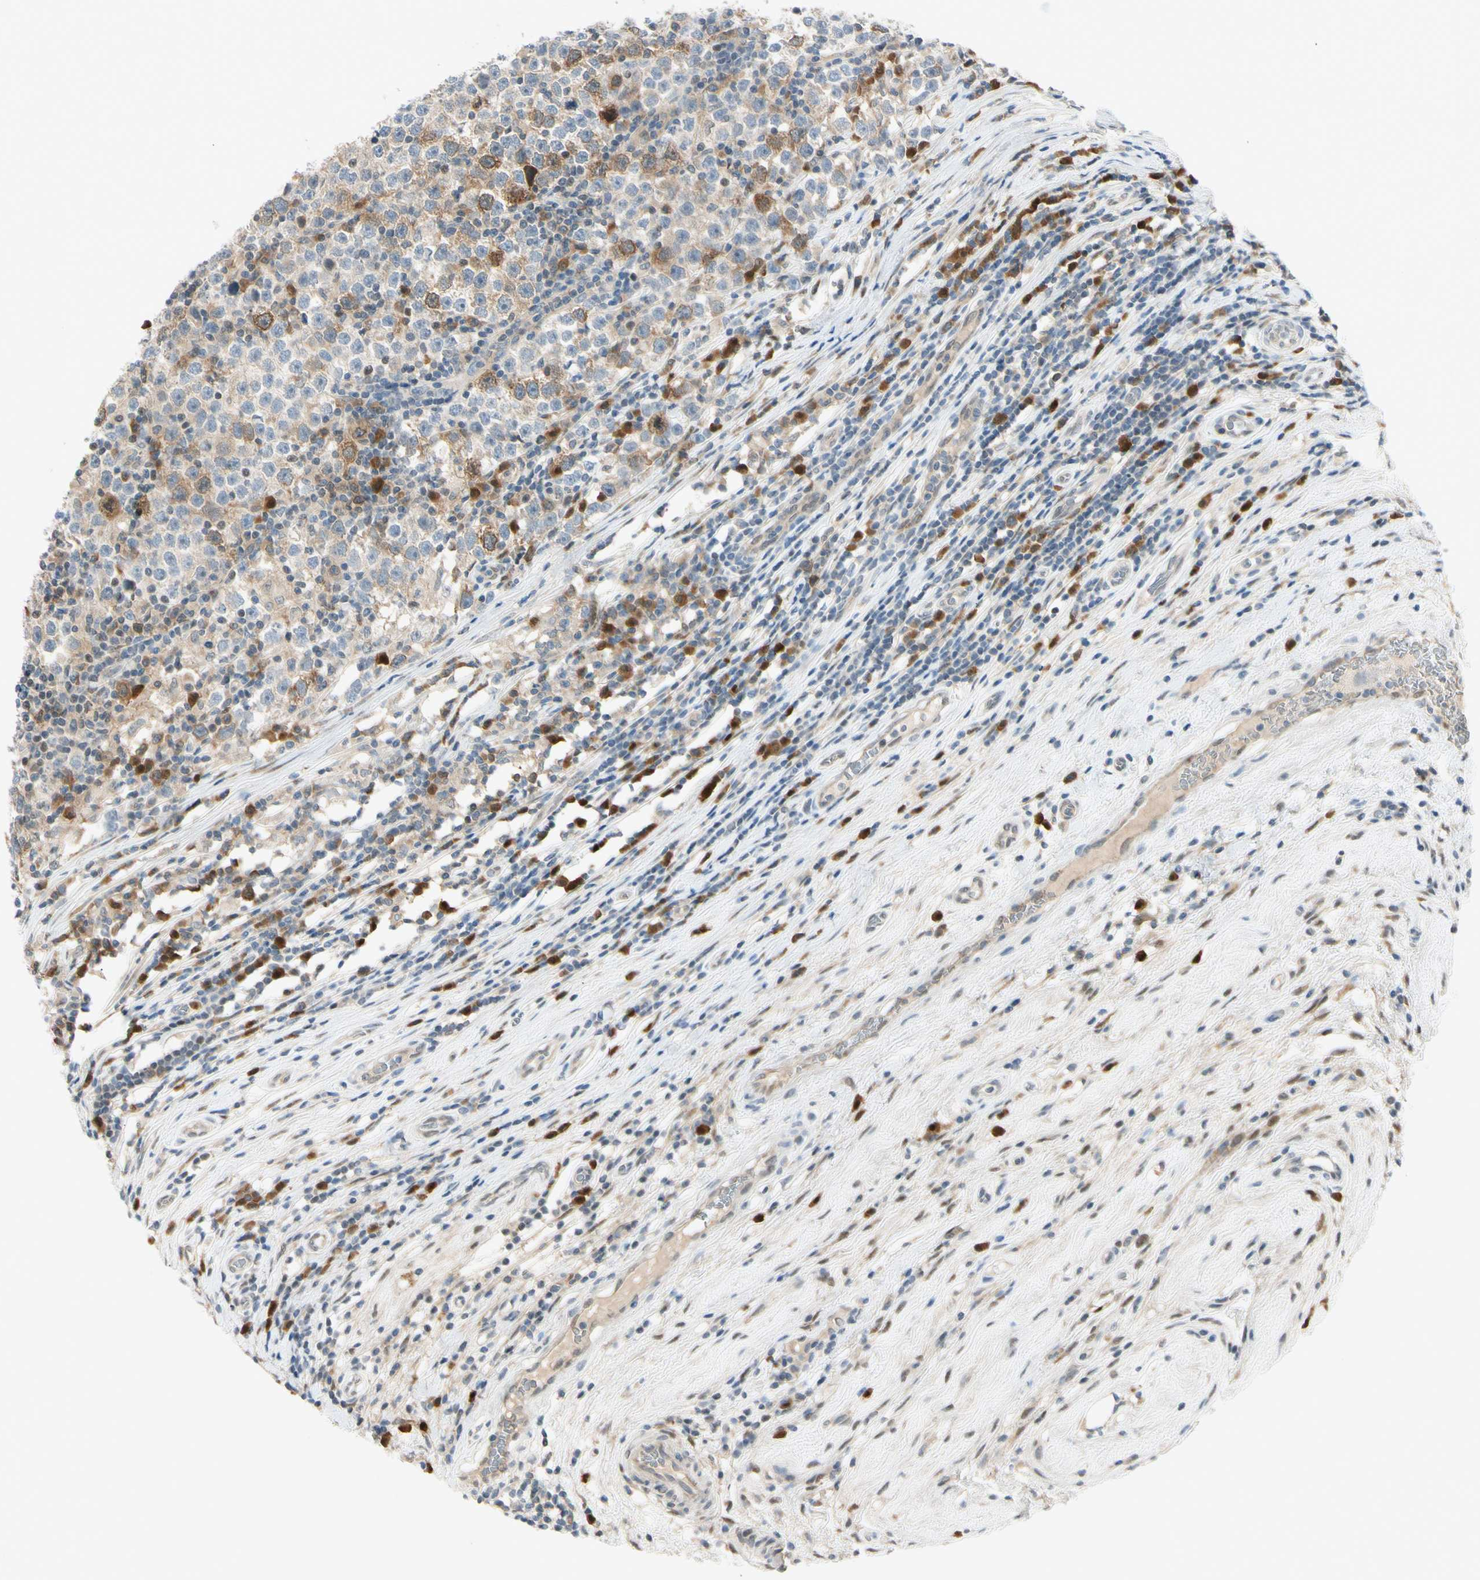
{"staining": {"intensity": "moderate", "quantity": "25%-75%", "location": "cytoplasmic/membranous"}, "tissue": "testis cancer", "cell_type": "Tumor cells", "image_type": "cancer", "snomed": [{"axis": "morphology", "description": "Seminoma, NOS"}, {"axis": "topography", "description": "Testis"}], "caption": "Protein expression analysis of human testis seminoma reveals moderate cytoplasmic/membranous positivity in about 25%-75% of tumor cells. (DAB (3,3'-diaminobenzidine) IHC, brown staining for protein, blue staining for nuclei).", "gene": "PTTG1", "patient": {"sex": "male", "age": 43}}